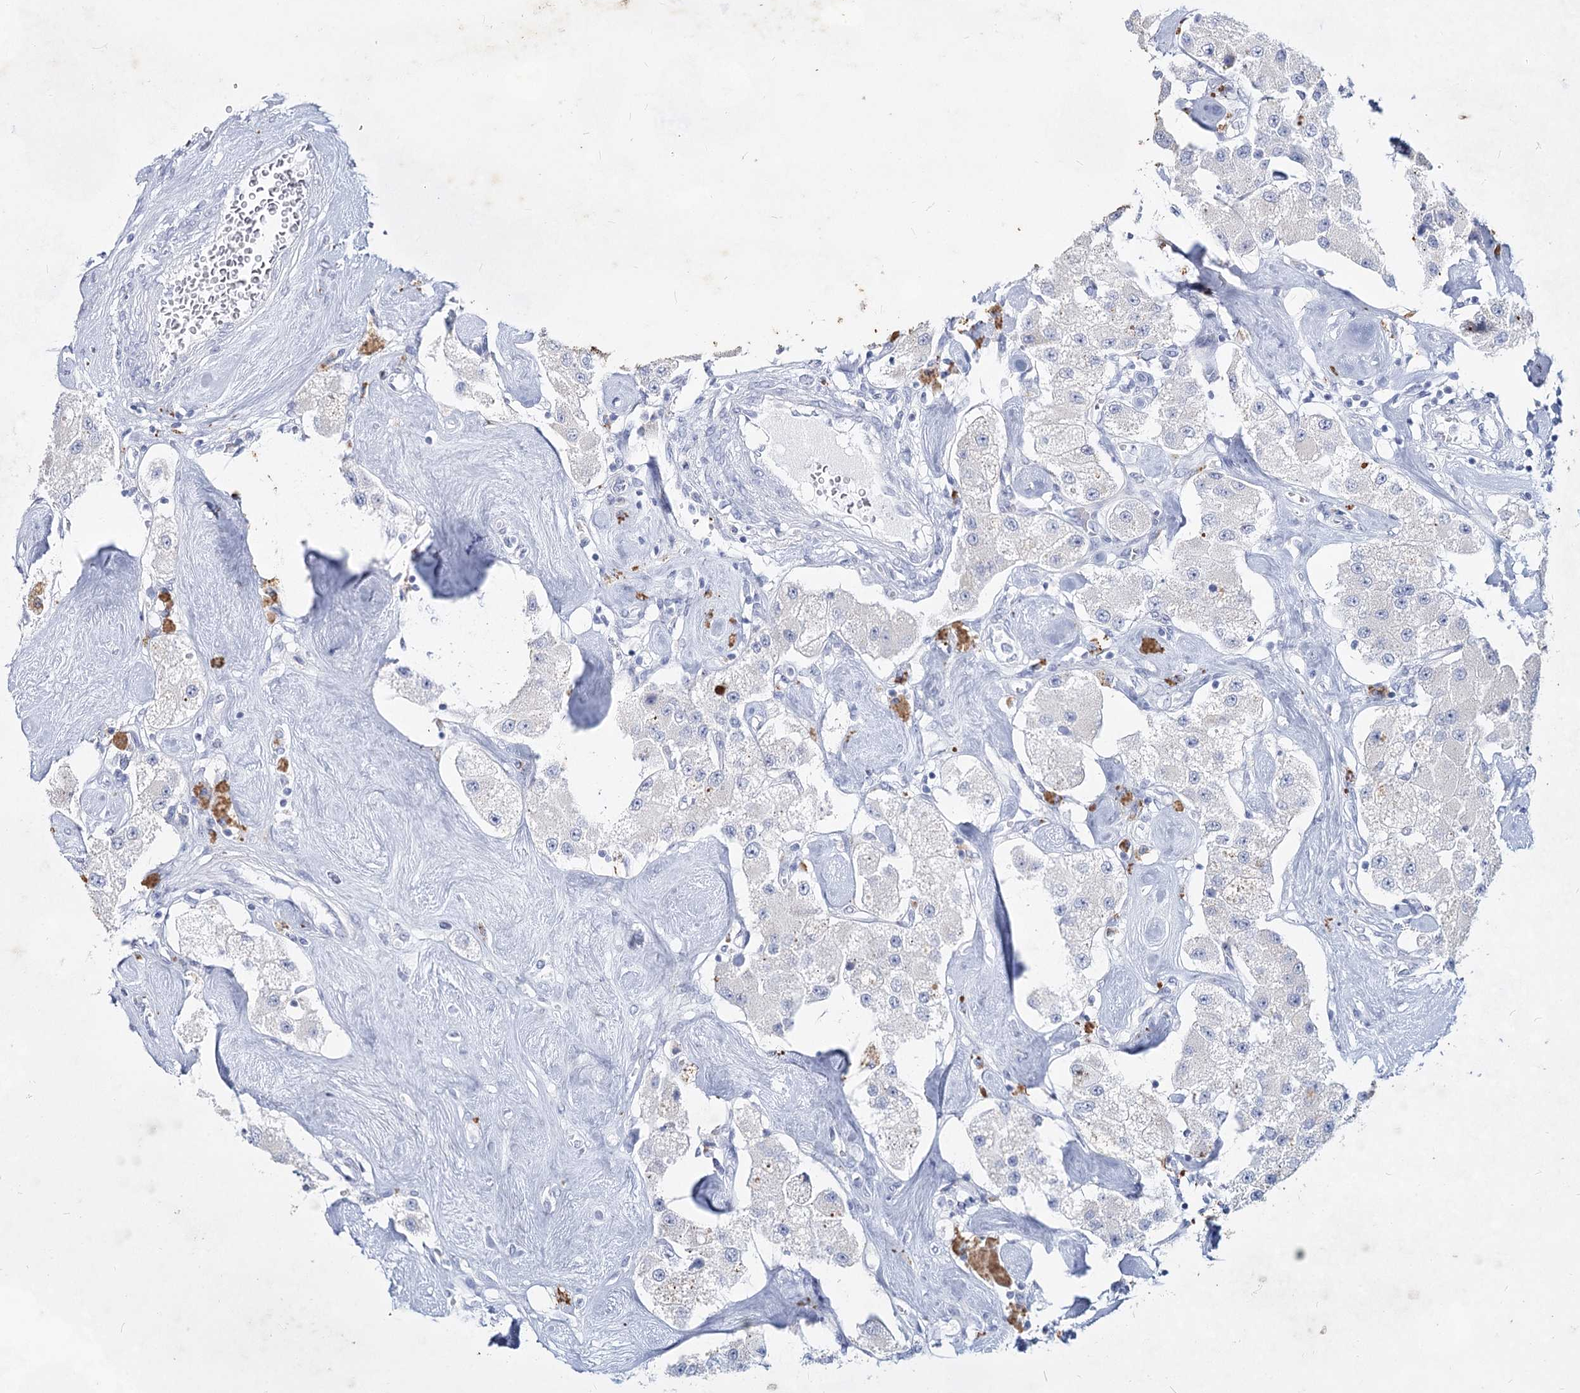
{"staining": {"intensity": "negative", "quantity": "none", "location": "none"}, "tissue": "carcinoid", "cell_type": "Tumor cells", "image_type": "cancer", "snomed": [{"axis": "morphology", "description": "Carcinoid, malignant, NOS"}, {"axis": "topography", "description": "Pancreas"}], "caption": "The photomicrograph demonstrates no staining of tumor cells in carcinoid.", "gene": "CCDC73", "patient": {"sex": "male", "age": 41}}